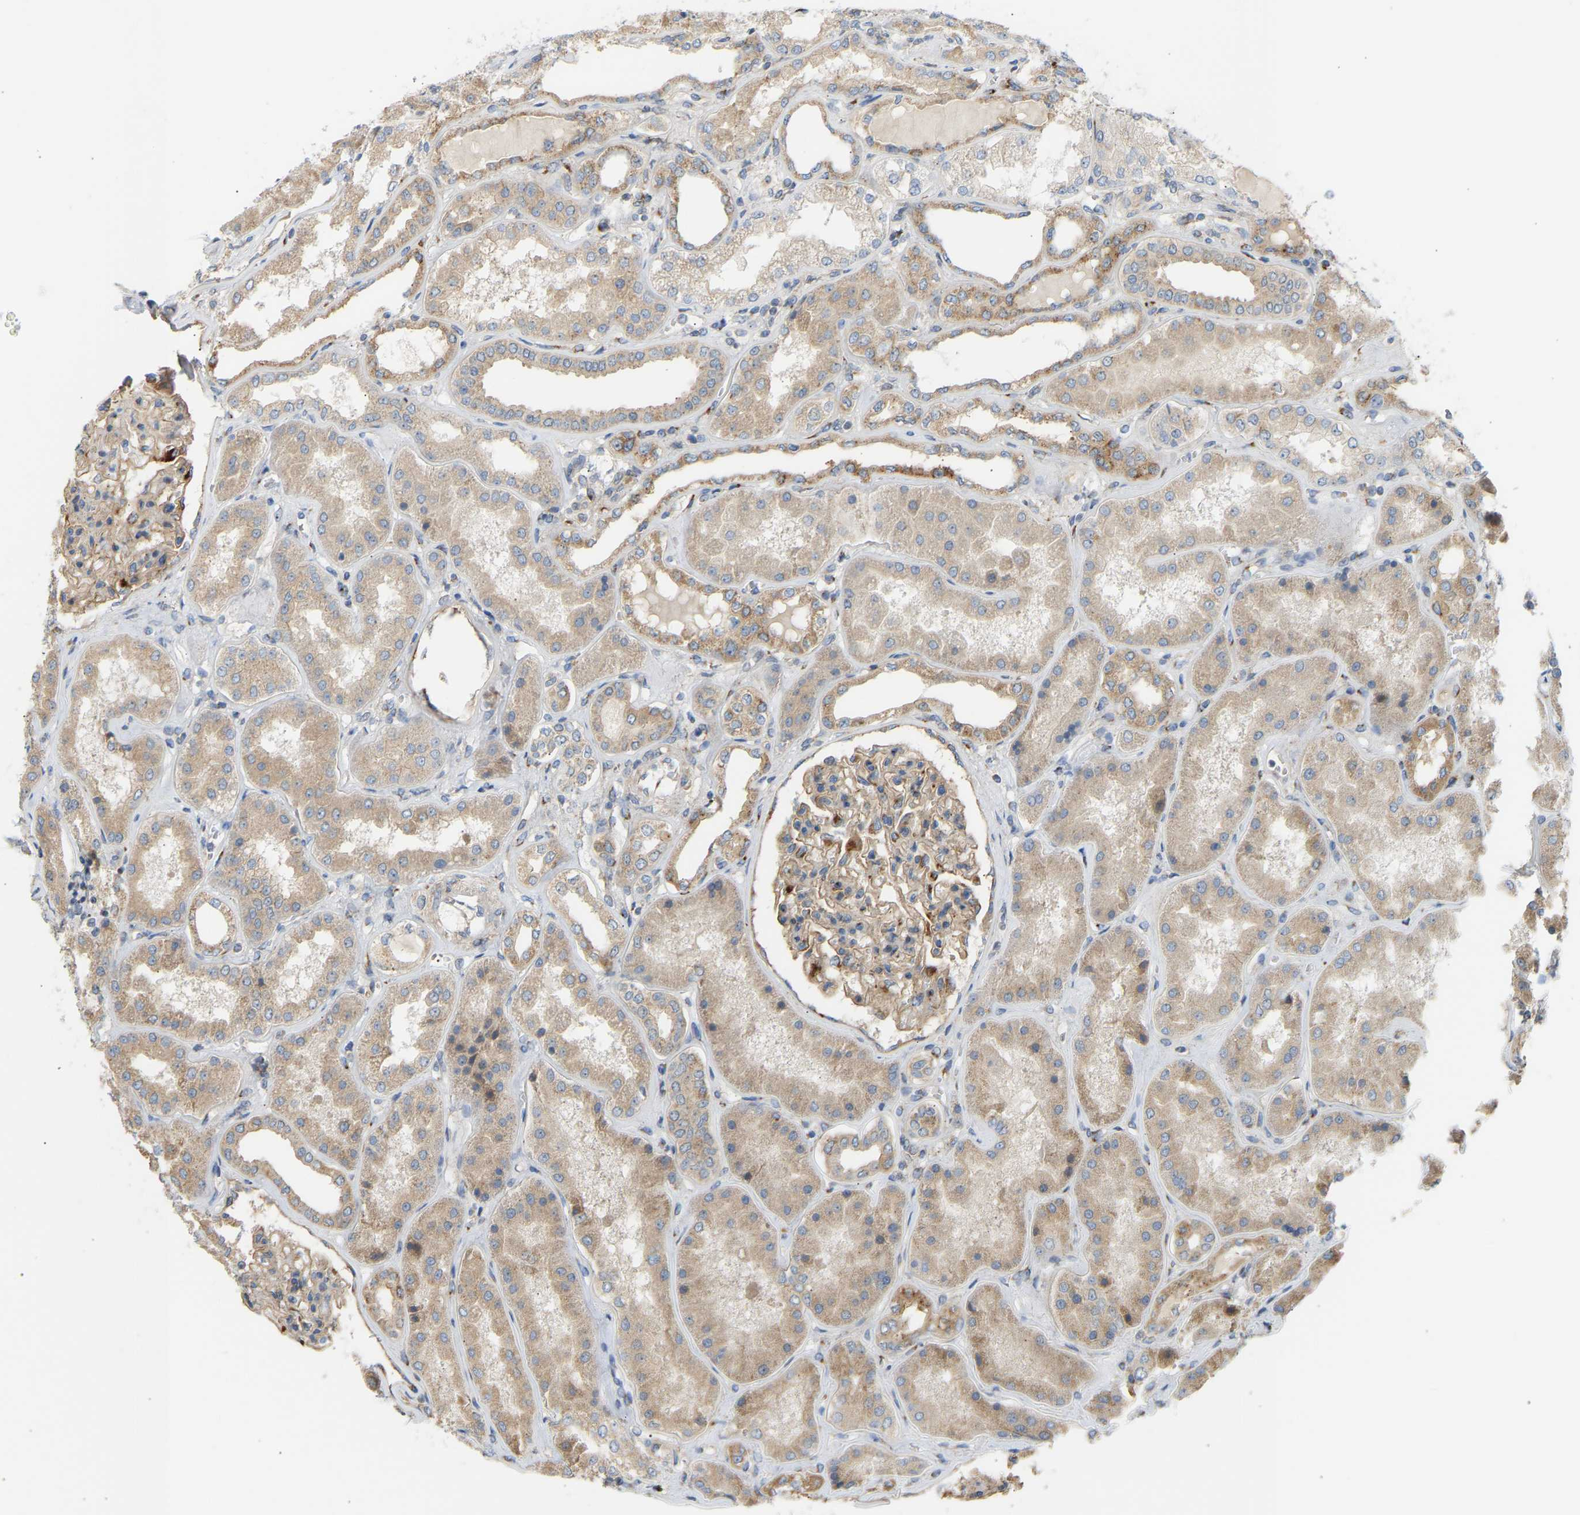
{"staining": {"intensity": "moderate", "quantity": ">75%", "location": "cytoplasmic/membranous"}, "tissue": "kidney", "cell_type": "Cells in glomeruli", "image_type": "normal", "snomed": [{"axis": "morphology", "description": "Normal tissue, NOS"}, {"axis": "topography", "description": "Kidney"}], "caption": "Kidney was stained to show a protein in brown. There is medium levels of moderate cytoplasmic/membranous staining in approximately >75% of cells in glomeruli. The protein is stained brown, and the nuclei are stained in blue (DAB (3,3'-diaminobenzidine) IHC with brightfield microscopy, high magnification).", "gene": "YIPF2", "patient": {"sex": "female", "age": 56}}